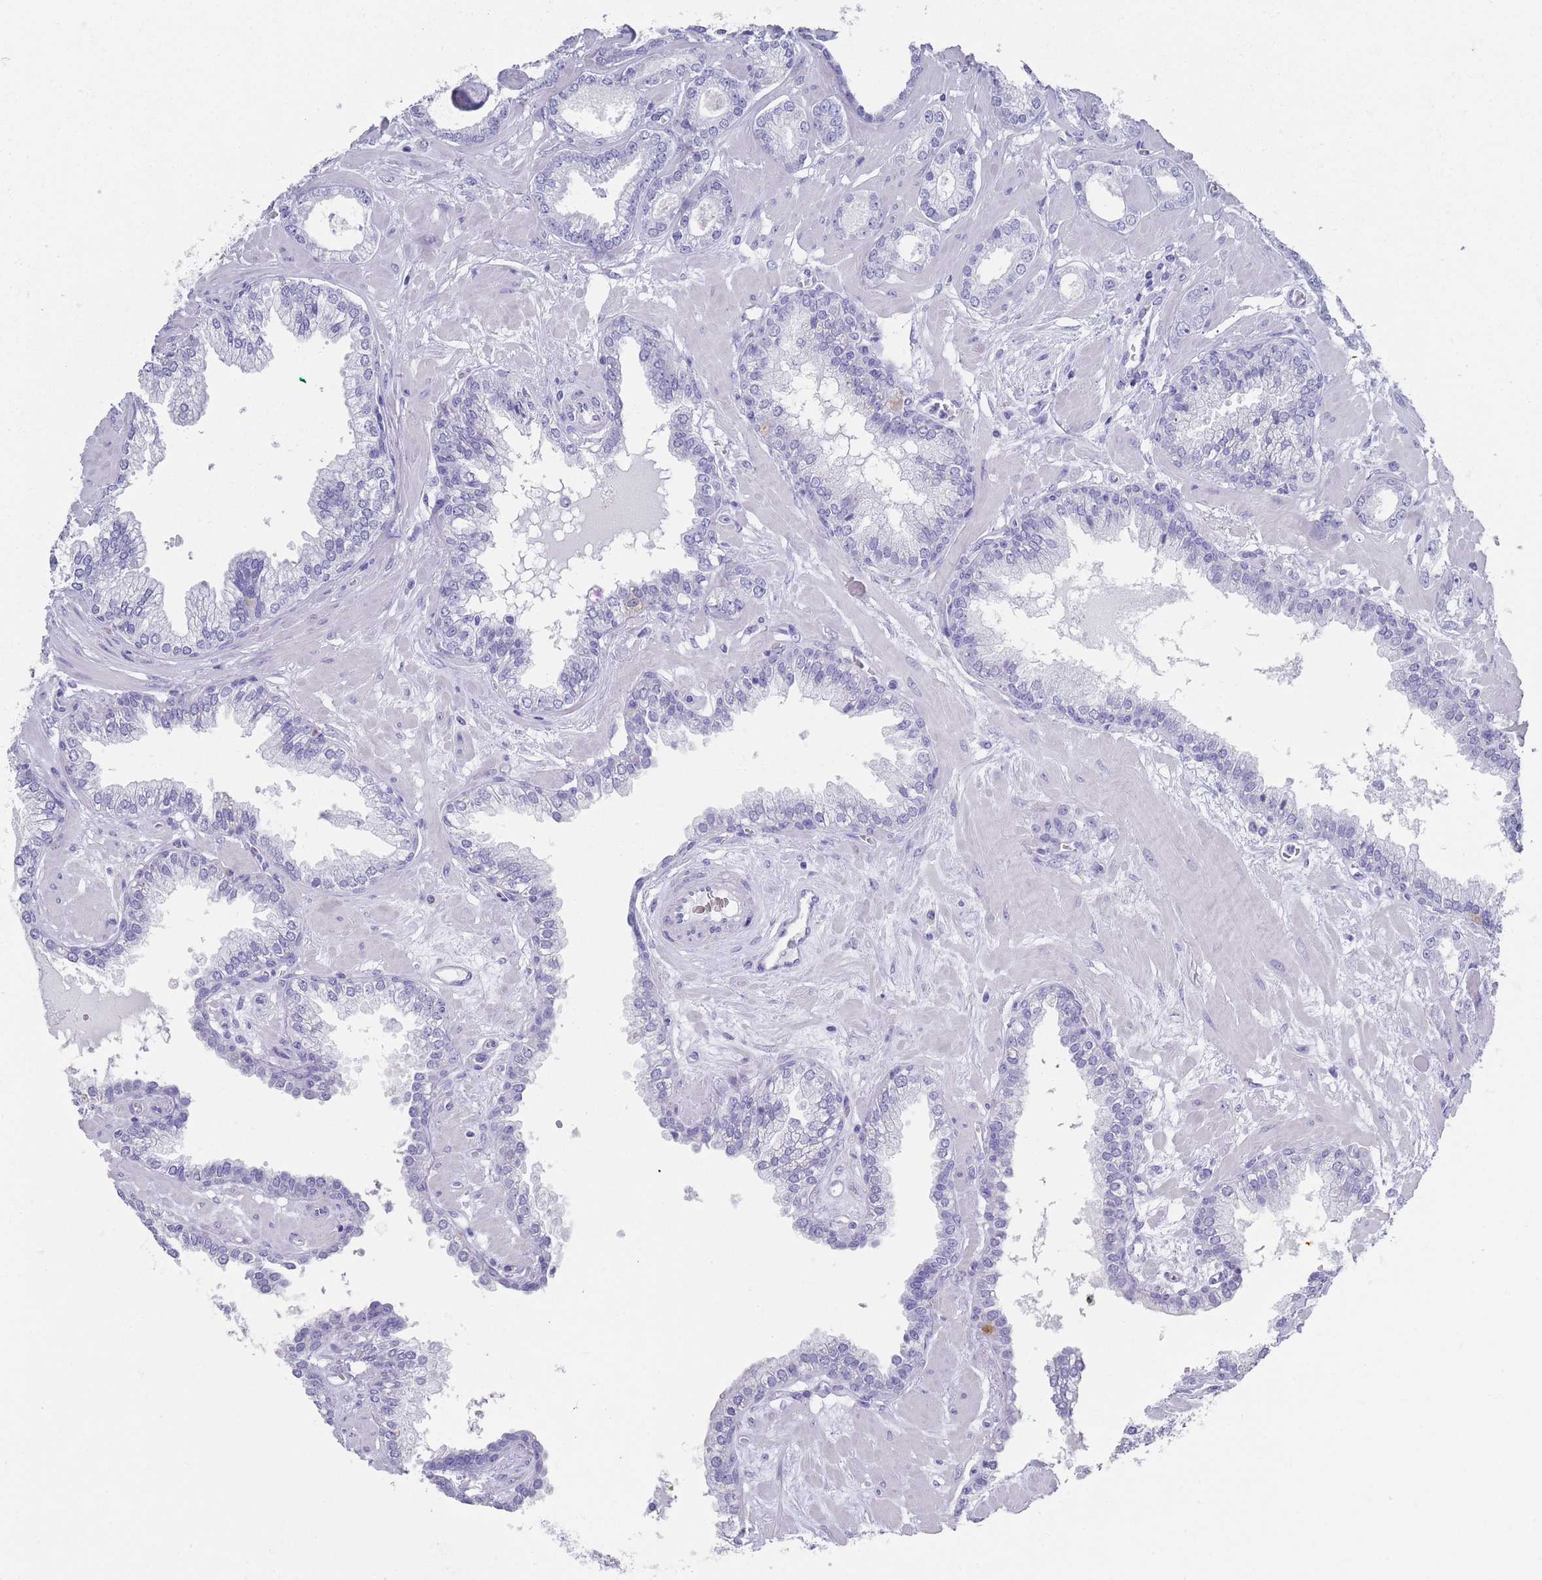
{"staining": {"intensity": "negative", "quantity": "none", "location": "none"}, "tissue": "prostate cancer", "cell_type": "Tumor cells", "image_type": "cancer", "snomed": [{"axis": "morphology", "description": "Adenocarcinoma, Low grade"}, {"axis": "topography", "description": "Prostate"}], "caption": "Prostate cancer (adenocarcinoma (low-grade)) stained for a protein using IHC shows no staining tumor cells.", "gene": "RAB2B", "patient": {"sex": "male", "age": 60}}